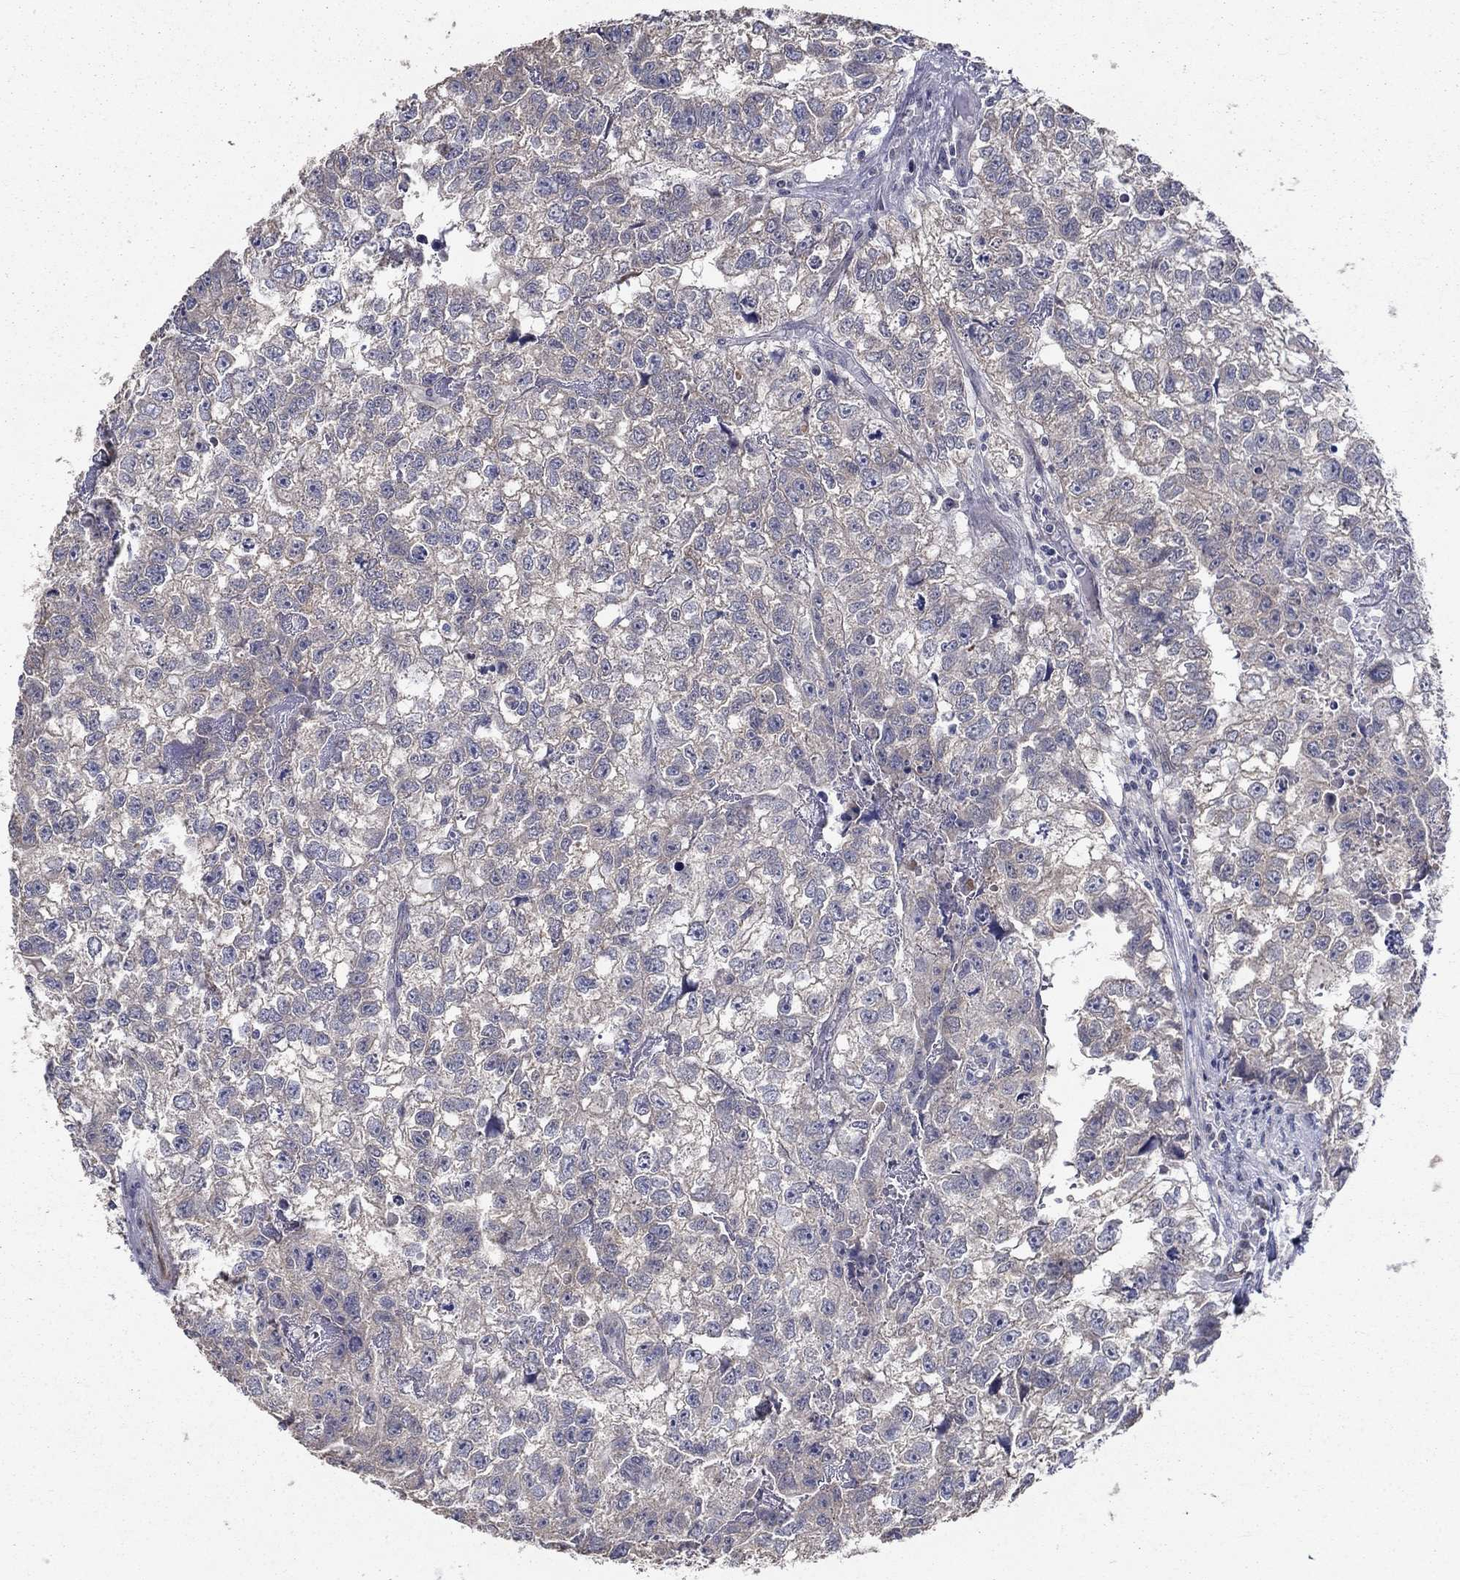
{"staining": {"intensity": "weak", "quantity": "<25%", "location": "cytoplasmic/membranous"}, "tissue": "testis cancer", "cell_type": "Tumor cells", "image_type": "cancer", "snomed": [{"axis": "morphology", "description": "Carcinoma, Embryonal, NOS"}, {"axis": "morphology", "description": "Teratoma, malignant, NOS"}, {"axis": "topography", "description": "Testis"}], "caption": "Testis cancer was stained to show a protein in brown. There is no significant staining in tumor cells. Nuclei are stained in blue.", "gene": "LACTB2", "patient": {"sex": "male", "age": 44}}